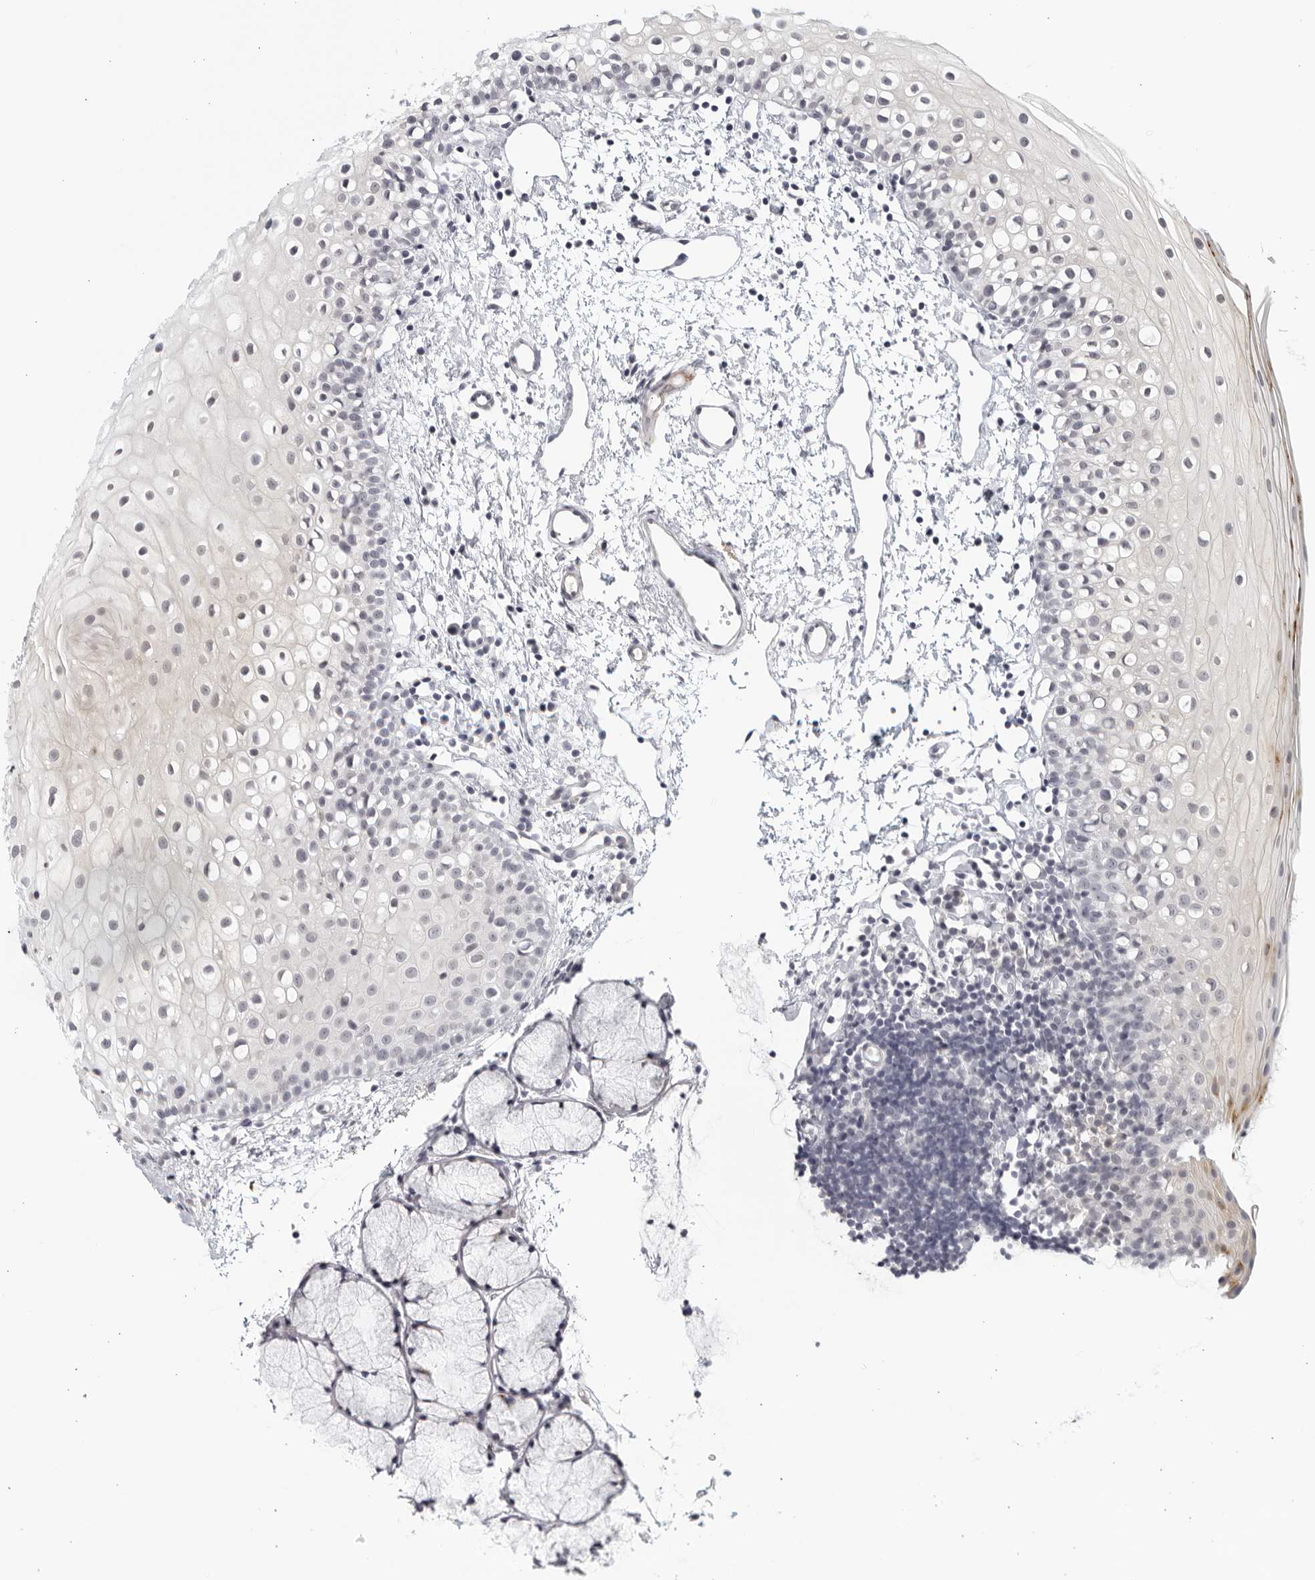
{"staining": {"intensity": "negative", "quantity": "none", "location": "none"}, "tissue": "oral mucosa", "cell_type": "Squamous epithelial cells", "image_type": "normal", "snomed": [{"axis": "morphology", "description": "Normal tissue, NOS"}, {"axis": "topography", "description": "Oral tissue"}], "caption": "Unremarkable oral mucosa was stained to show a protein in brown. There is no significant expression in squamous epithelial cells. The staining was performed using DAB to visualize the protein expression in brown, while the nuclei were stained in blue with hematoxylin (Magnification: 20x).", "gene": "STRADB", "patient": {"sex": "male", "age": 28}}